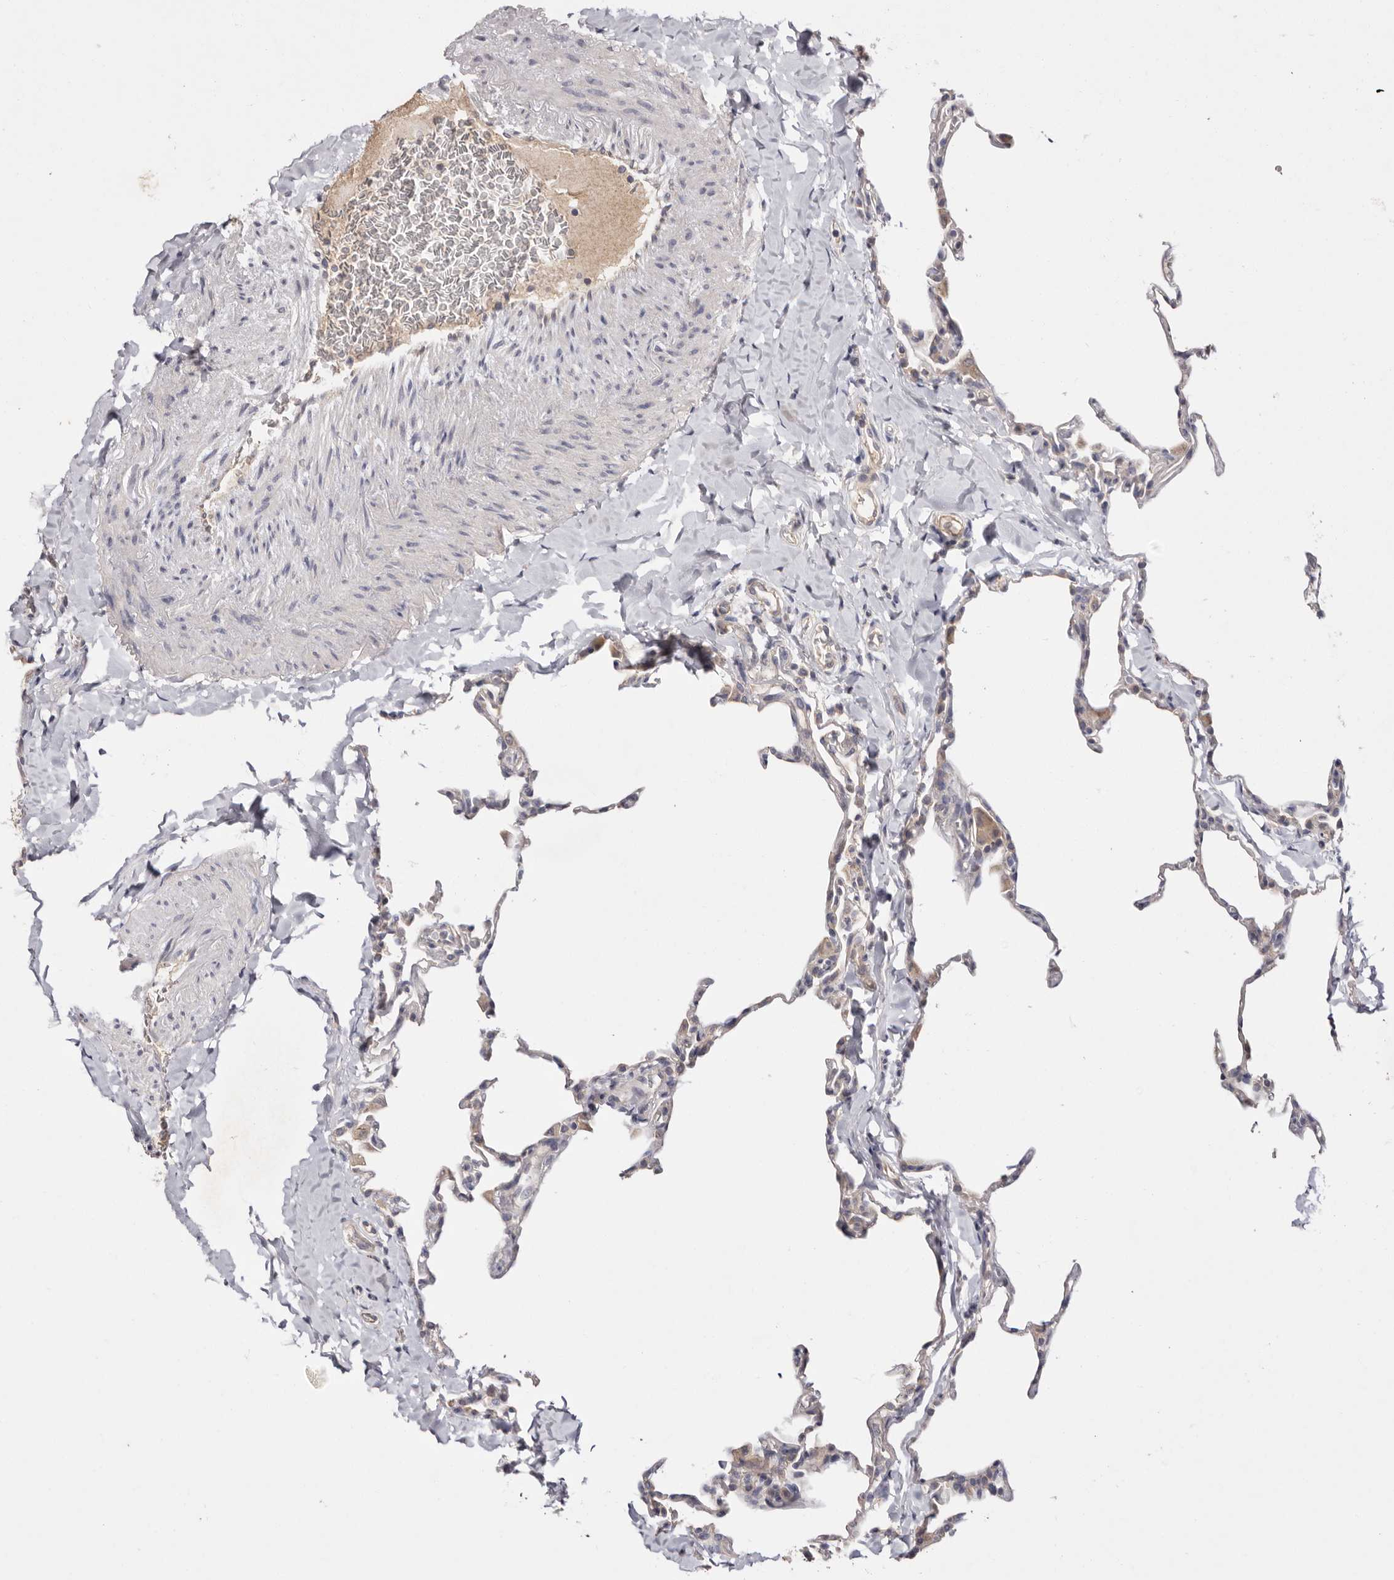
{"staining": {"intensity": "negative", "quantity": "none", "location": "none"}, "tissue": "lung", "cell_type": "Alveolar cells", "image_type": "normal", "snomed": [{"axis": "morphology", "description": "Normal tissue, NOS"}, {"axis": "topography", "description": "Lung"}], "caption": "Immunohistochemistry (IHC) histopathology image of normal lung: lung stained with DAB (3,3'-diaminobenzidine) exhibits no significant protein expression in alveolar cells. The staining is performed using DAB (3,3'-diaminobenzidine) brown chromogen with nuclei counter-stained in using hematoxylin.", "gene": "FAM167B", "patient": {"sex": "male", "age": 20}}